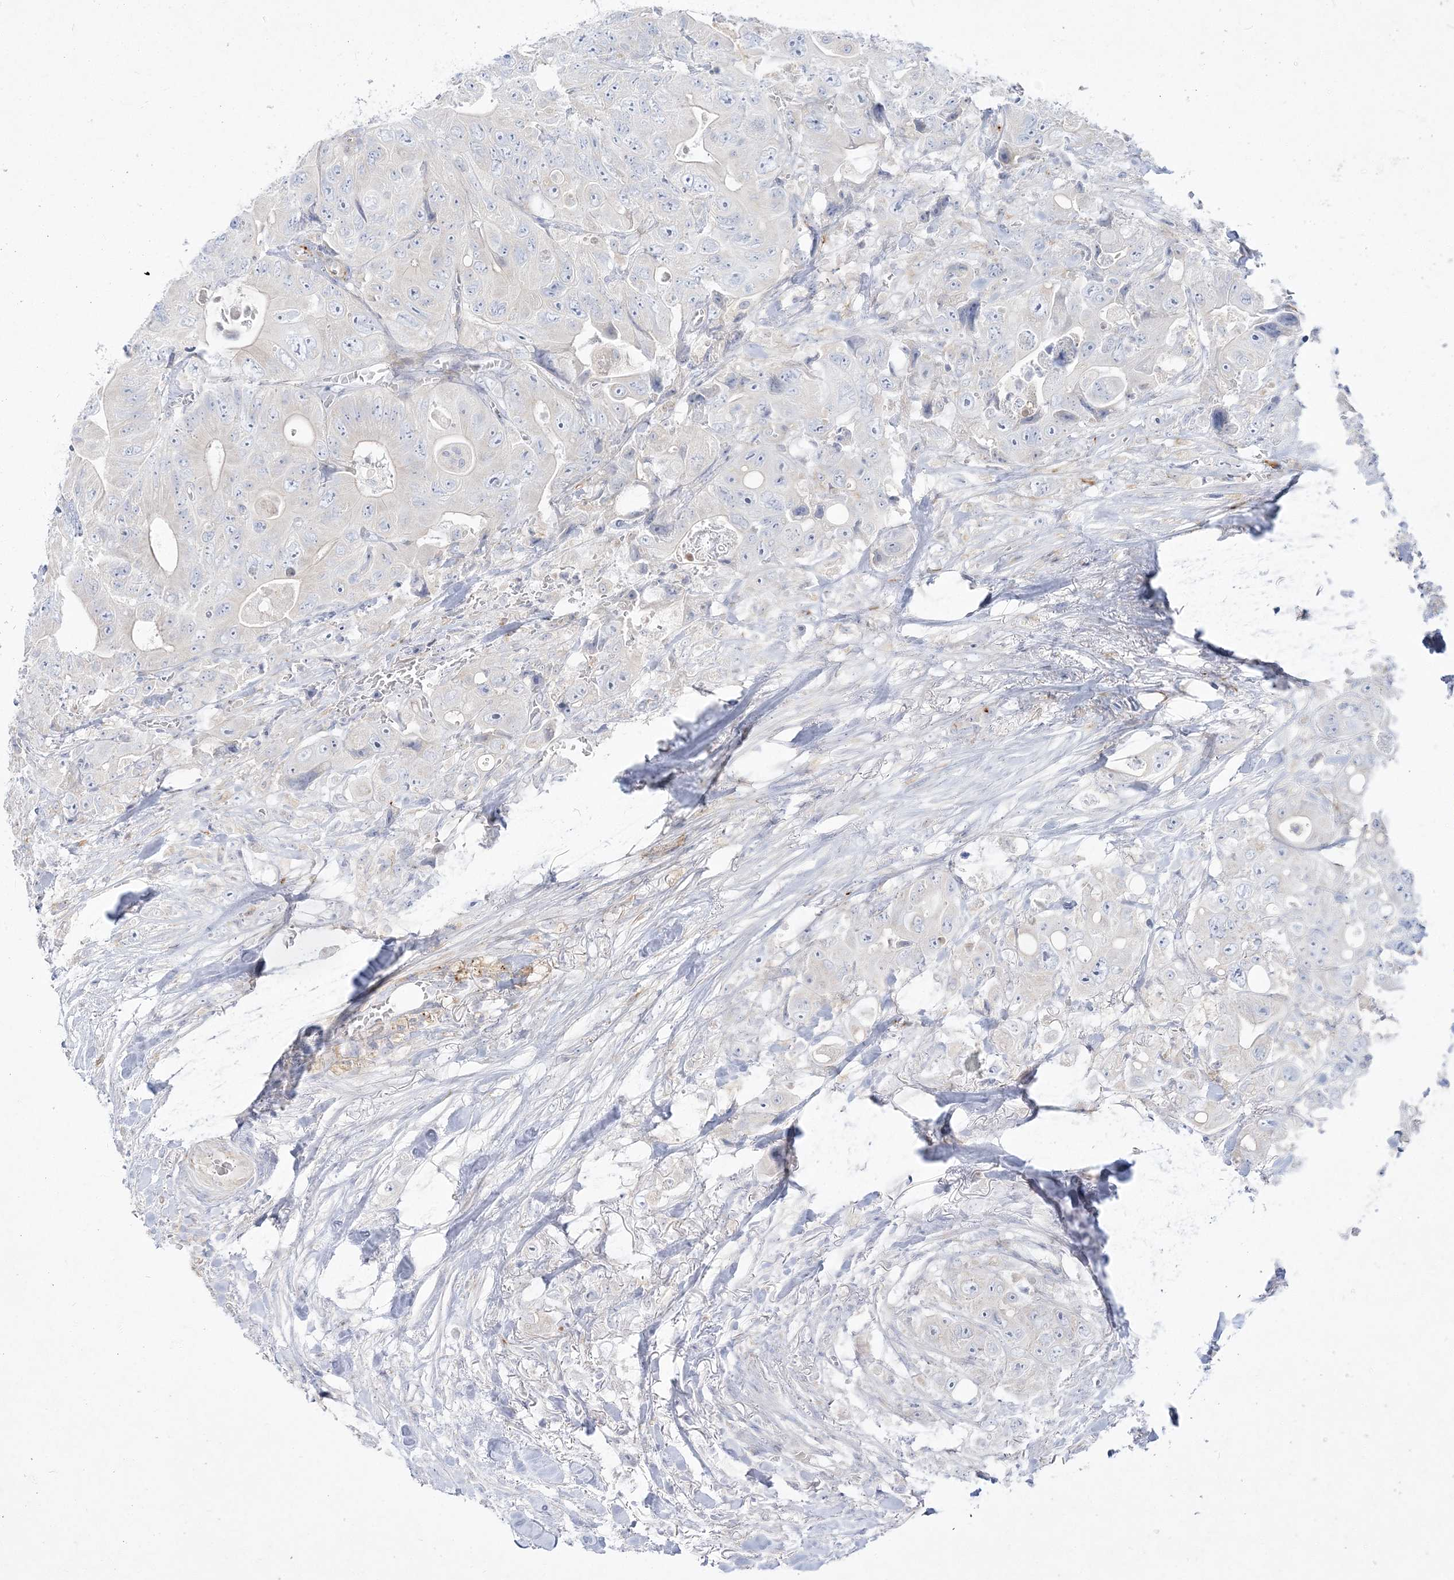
{"staining": {"intensity": "negative", "quantity": "none", "location": "none"}, "tissue": "colorectal cancer", "cell_type": "Tumor cells", "image_type": "cancer", "snomed": [{"axis": "morphology", "description": "Adenocarcinoma, NOS"}, {"axis": "topography", "description": "Colon"}], "caption": "A high-resolution photomicrograph shows immunohistochemistry staining of adenocarcinoma (colorectal), which reveals no significant expression in tumor cells.", "gene": "GPAT2", "patient": {"sex": "female", "age": 46}}